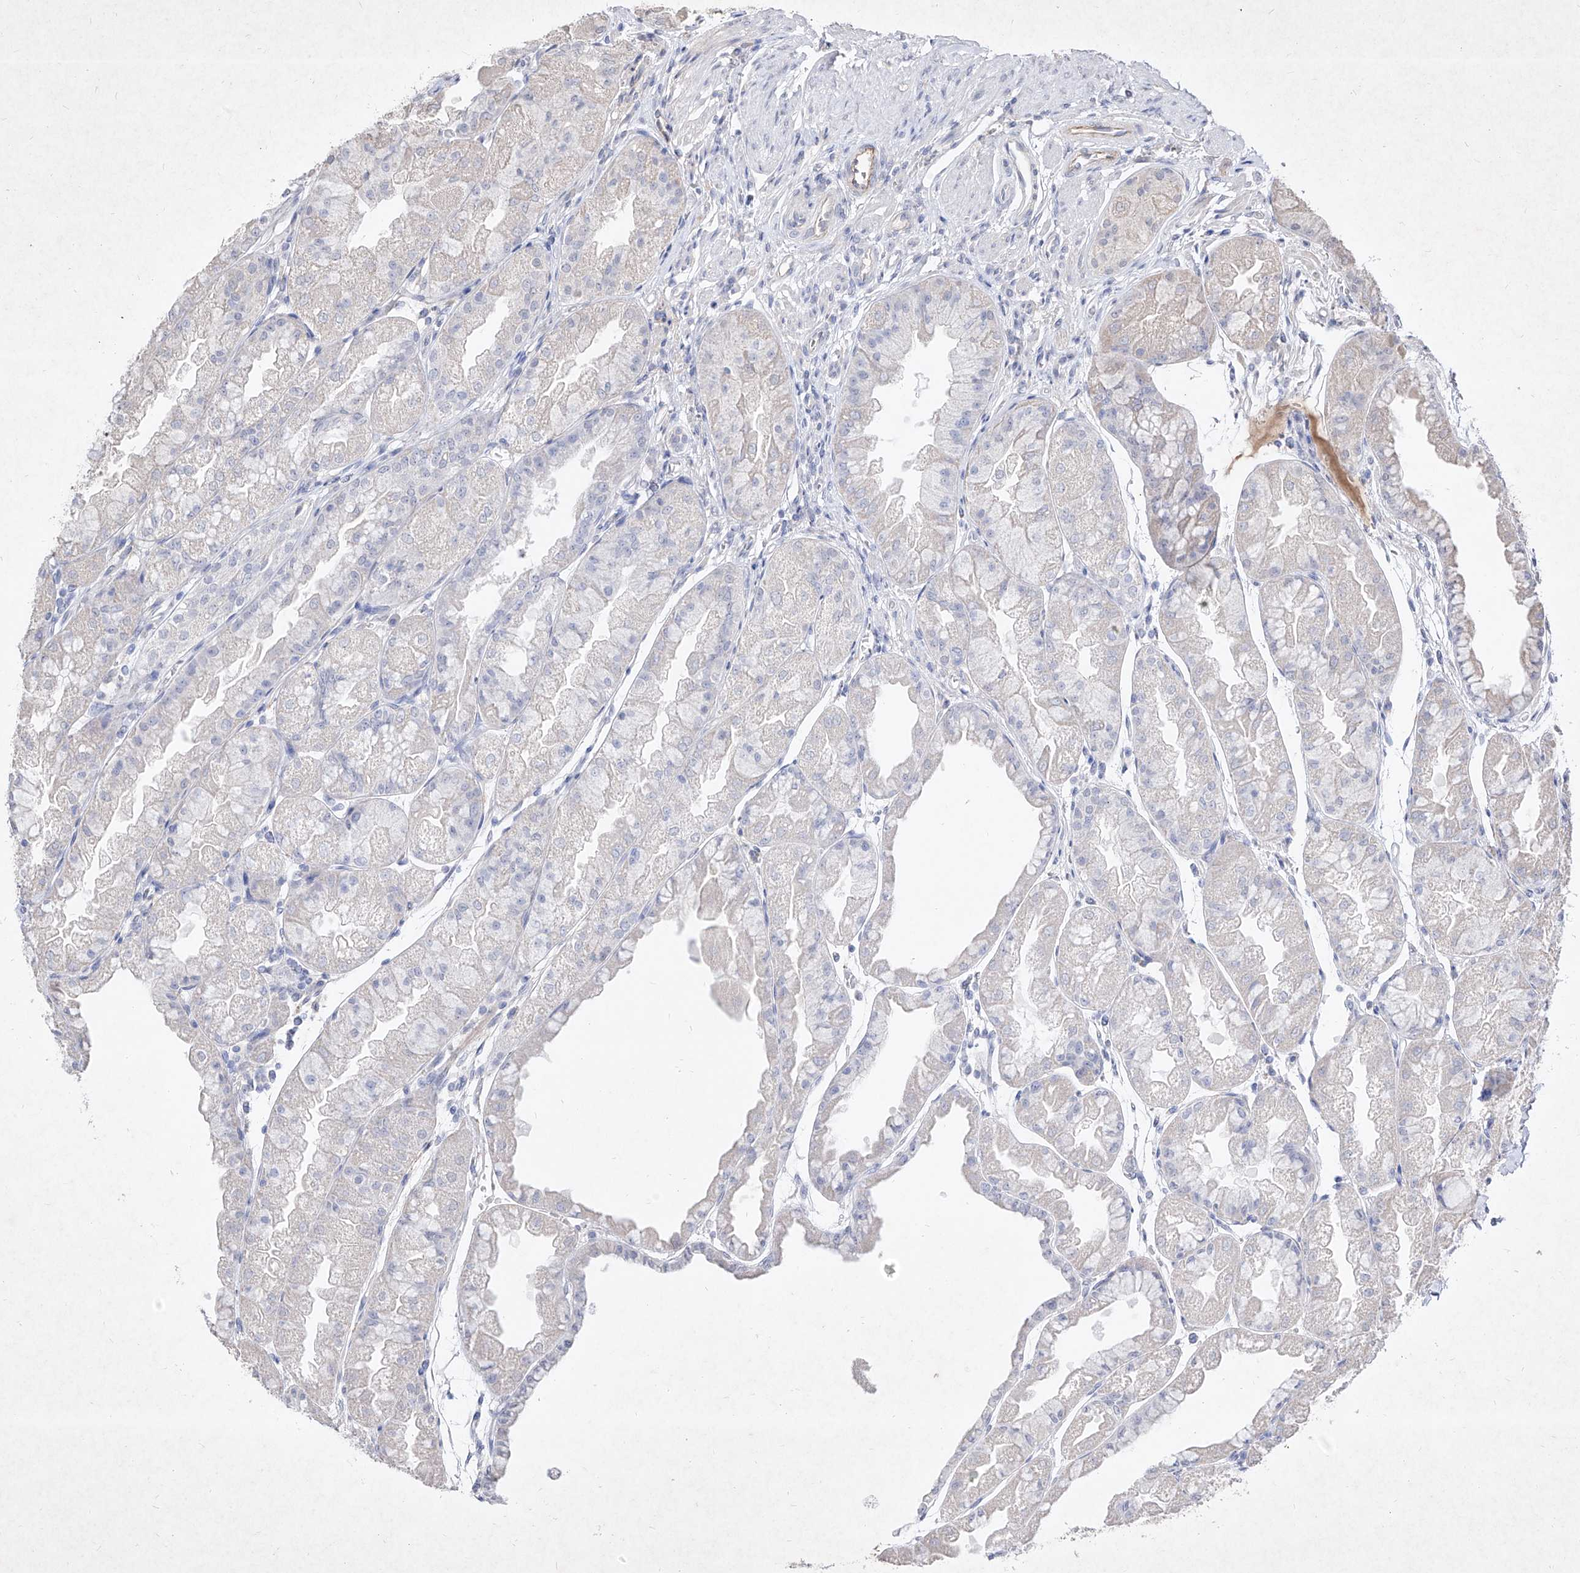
{"staining": {"intensity": "weak", "quantity": "<25%", "location": "cytoplasmic/membranous"}, "tissue": "stomach", "cell_type": "Glandular cells", "image_type": "normal", "snomed": [{"axis": "morphology", "description": "Normal tissue, NOS"}, {"axis": "topography", "description": "Stomach, upper"}], "caption": "Image shows no significant protein expression in glandular cells of benign stomach. Brightfield microscopy of immunohistochemistry (IHC) stained with DAB (3,3'-diaminobenzidine) (brown) and hematoxylin (blue), captured at high magnification.", "gene": "C4A", "patient": {"sex": "male", "age": 47}}